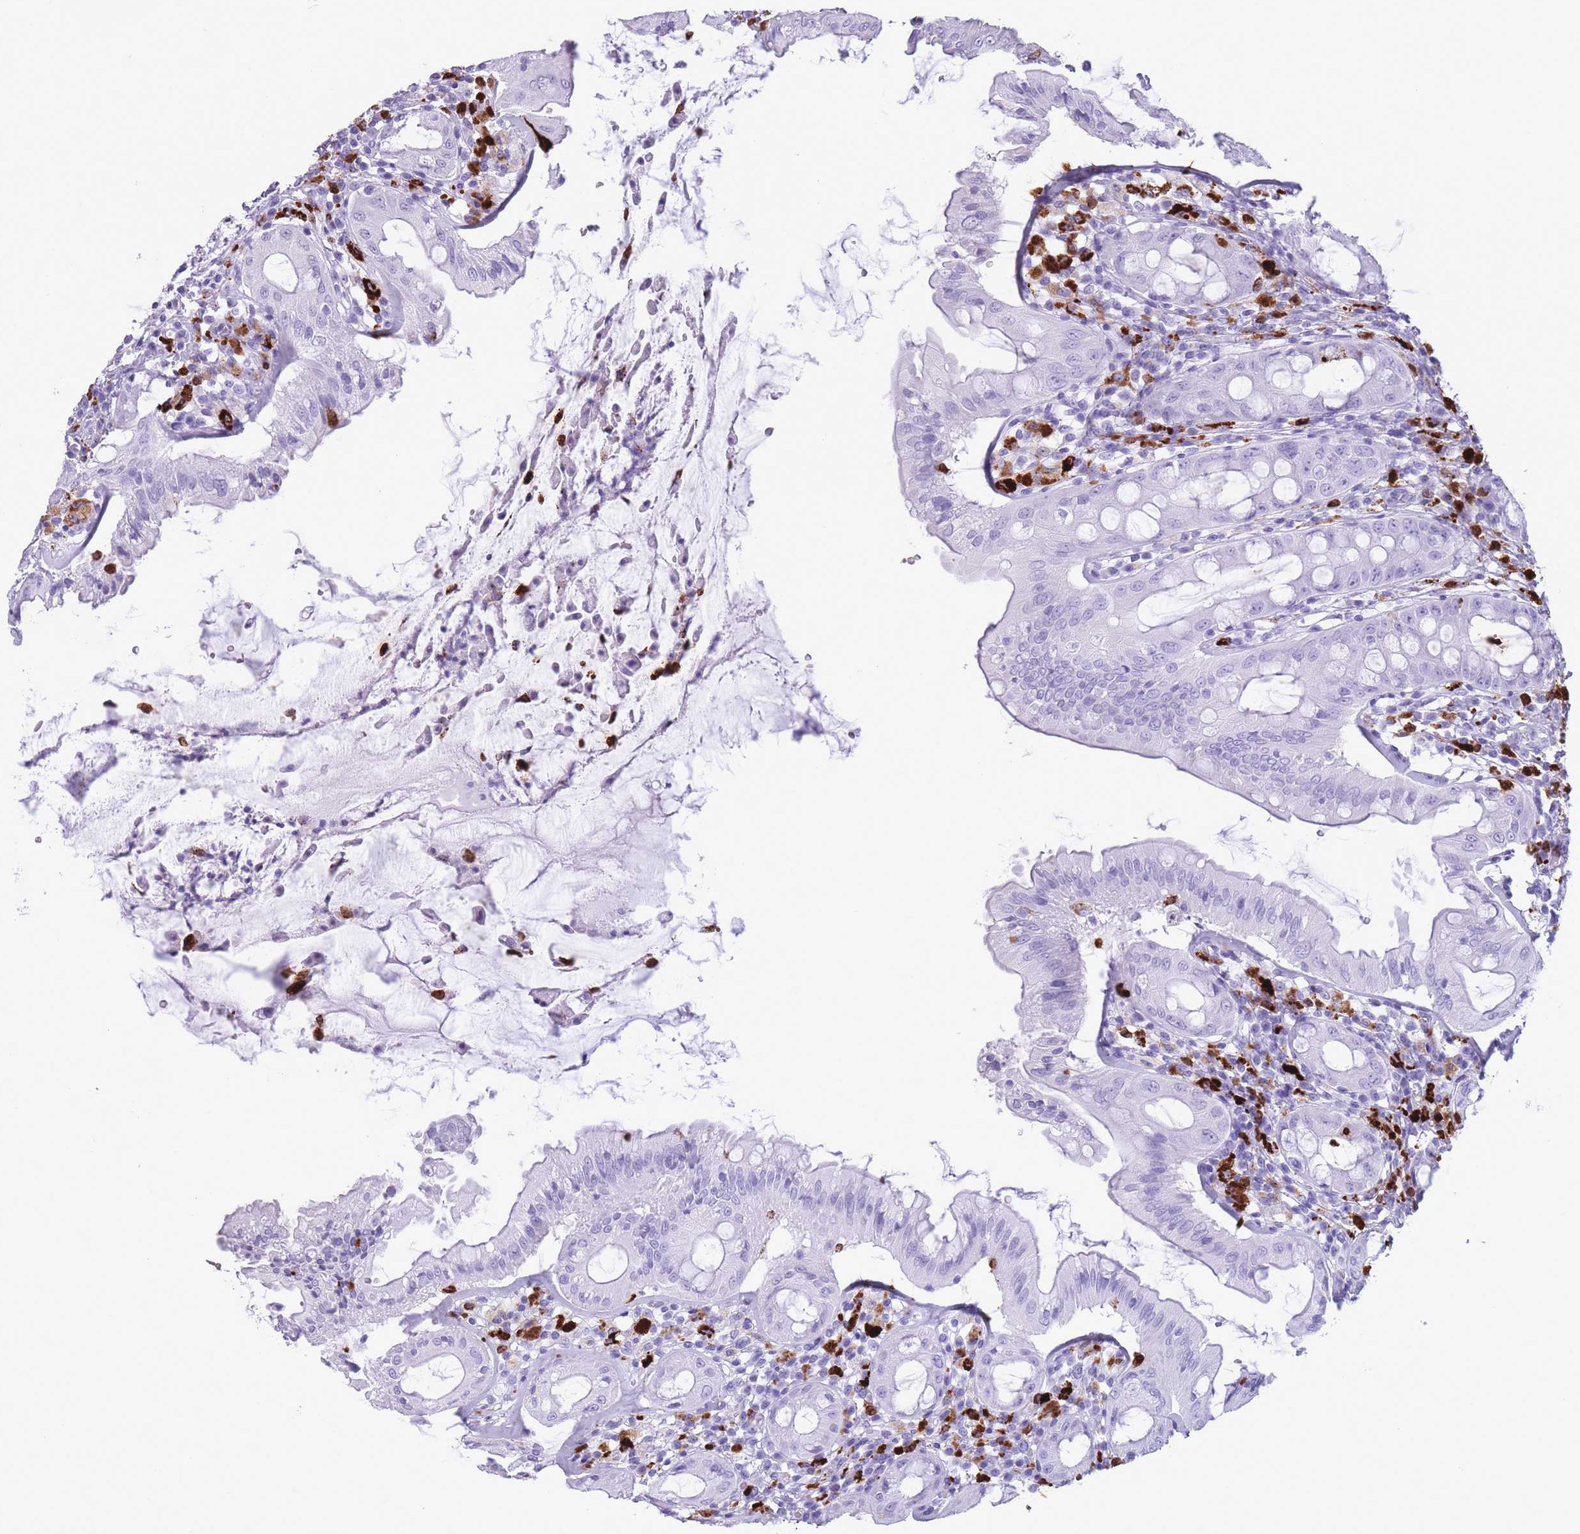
{"staining": {"intensity": "negative", "quantity": "none", "location": "none"}, "tissue": "rectum", "cell_type": "Glandular cells", "image_type": "normal", "snomed": [{"axis": "morphology", "description": "Normal tissue, NOS"}, {"axis": "topography", "description": "Rectum"}], "caption": "Image shows no protein positivity in glandular cells of unremarkable rectum. (Stains: DAB (3,3'-diaminobenzidine) immunohistochemistry with hematoxylin counter stain, Microscopy: brightfield microscopy at high magnification).", "gene": "OR4F16", "patient": {"sex": "female", "age": 57}}